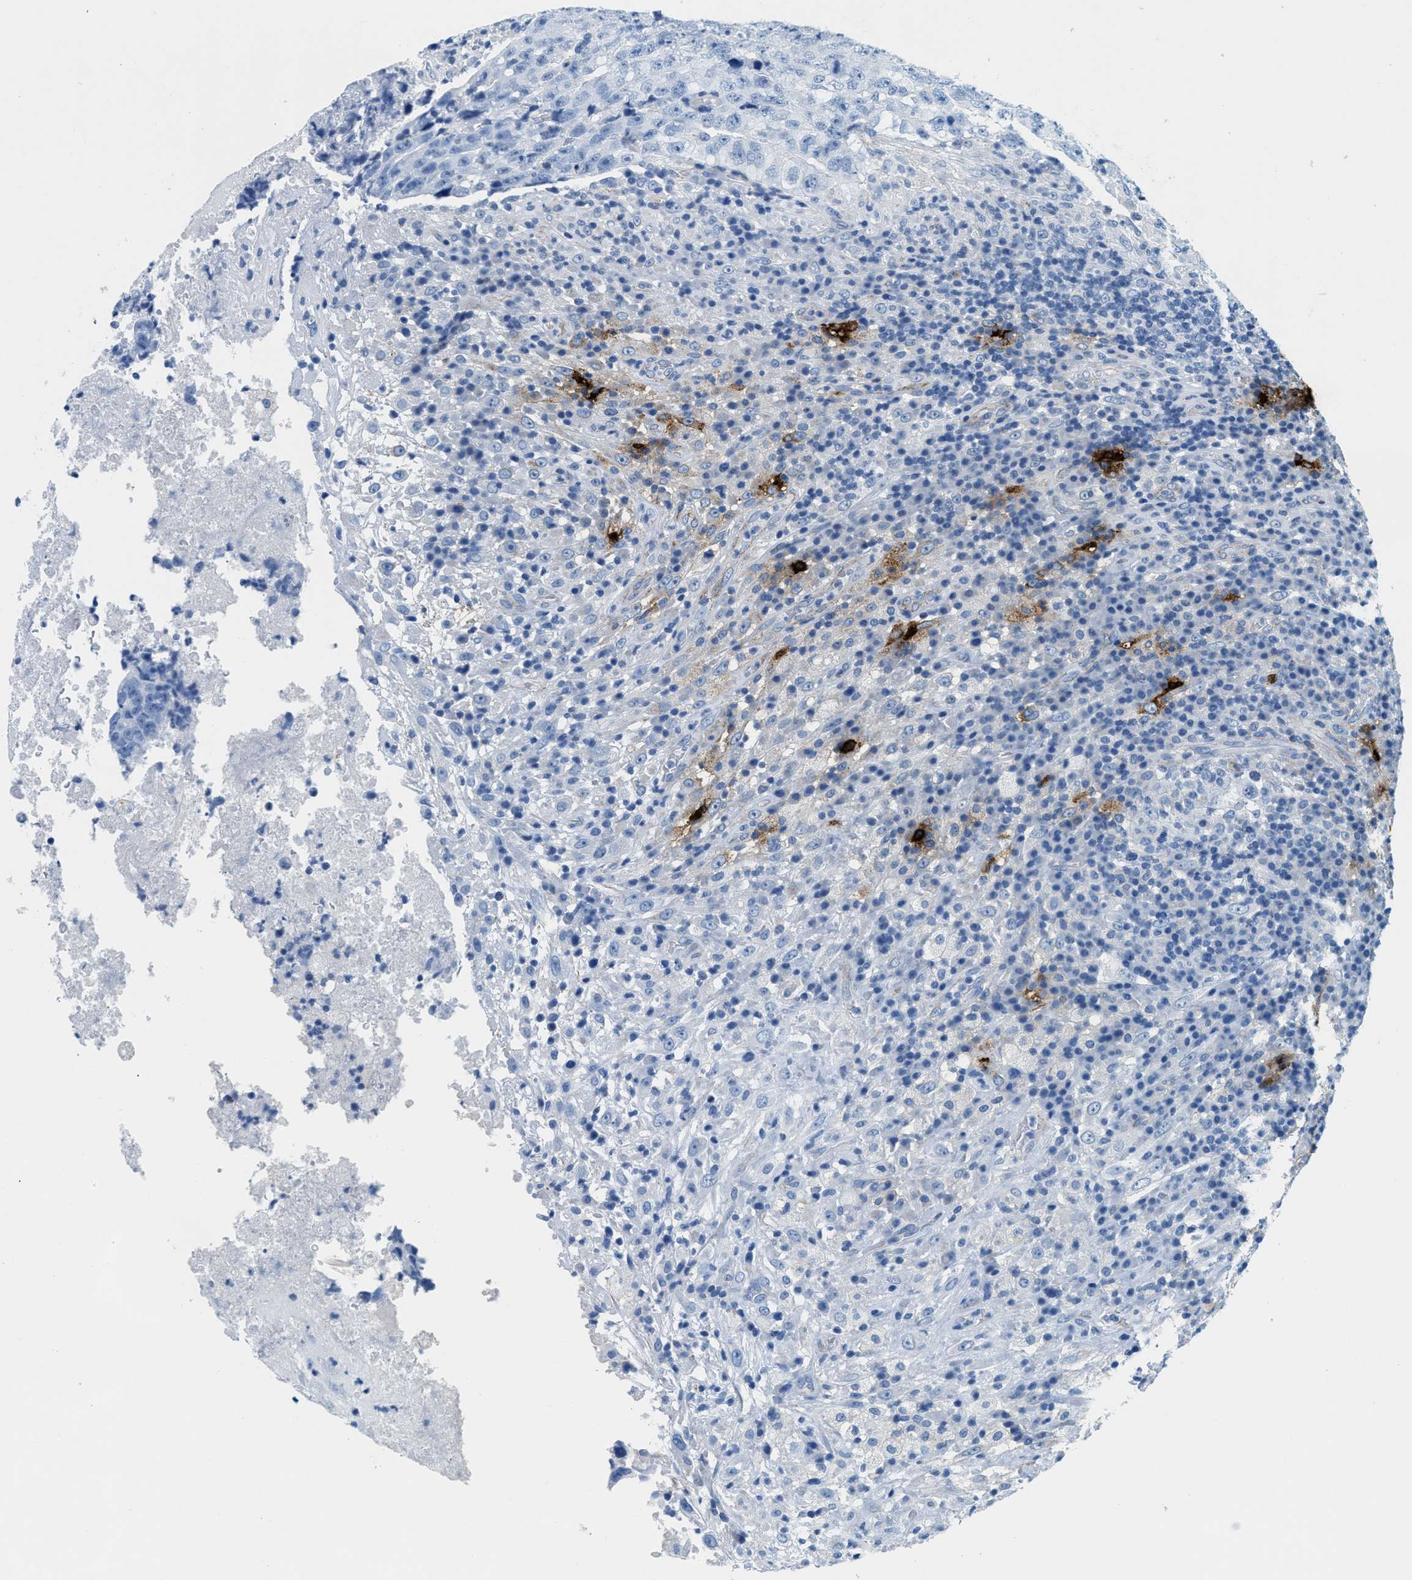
{"staining": {"intensity": "negative", "quantity": "none", "location": "none"}, "tissue": "testis cancer", "cell_type": "Tumor cells", "image_type": "cancer", "snomed": [{"axis": "morphology", "description": "Necrosis, NOS"}, {"axis": "morphology", "description": "Carcinoma, Embryonal, NOS"}, {"axis": "topography", "description": "Testis"}], "caption": "Testis cancer stained for a protein using immunohistochemistry exhibits no staining tumor cells.", "gene": "TPSAB1", "patient": {"sex": "male", "age": 19}}